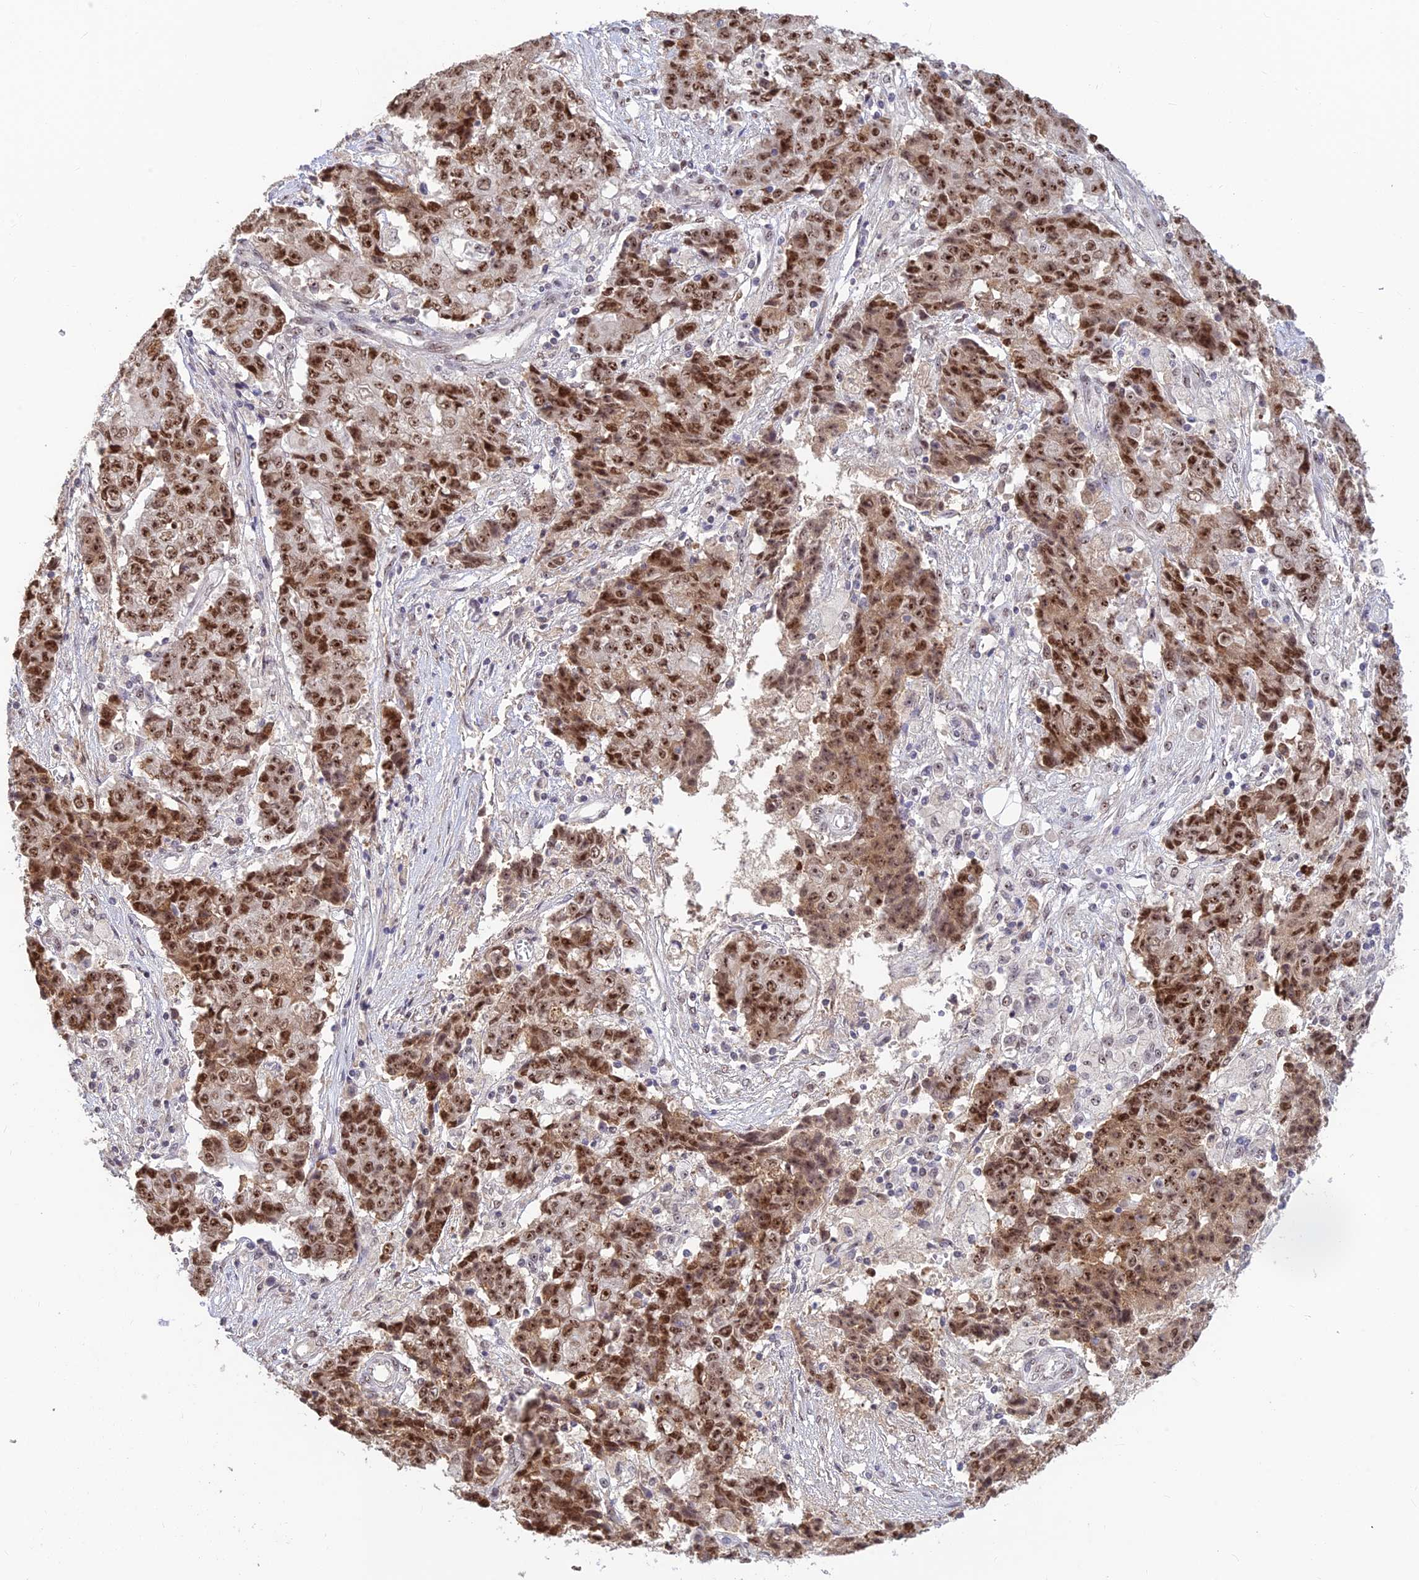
{"staining": {"intensity": "strong", "quantity": ">75%", "location": "cytoplasmic/membranous,nuclear"}, "tissue": "ovarian cancer", "cell_type": "Tumor cells", "image_type": "cancer", "snomed": [{"axis": "morphology", "description": "Carcinoma, endometroid"}, {"axis": "topography", "description": "Ovary"}], "caption": "Strong cytoplasmic/membranous and nuclear expression is identified in approximately >75% of tumor cells in ovarian cancer (endometroid carcinoma). The protein of interest is shown in brown color, while the nuclei are stained blue.", "gene": "POLR1G", "patient": {"sex": "female", "age": 42}}